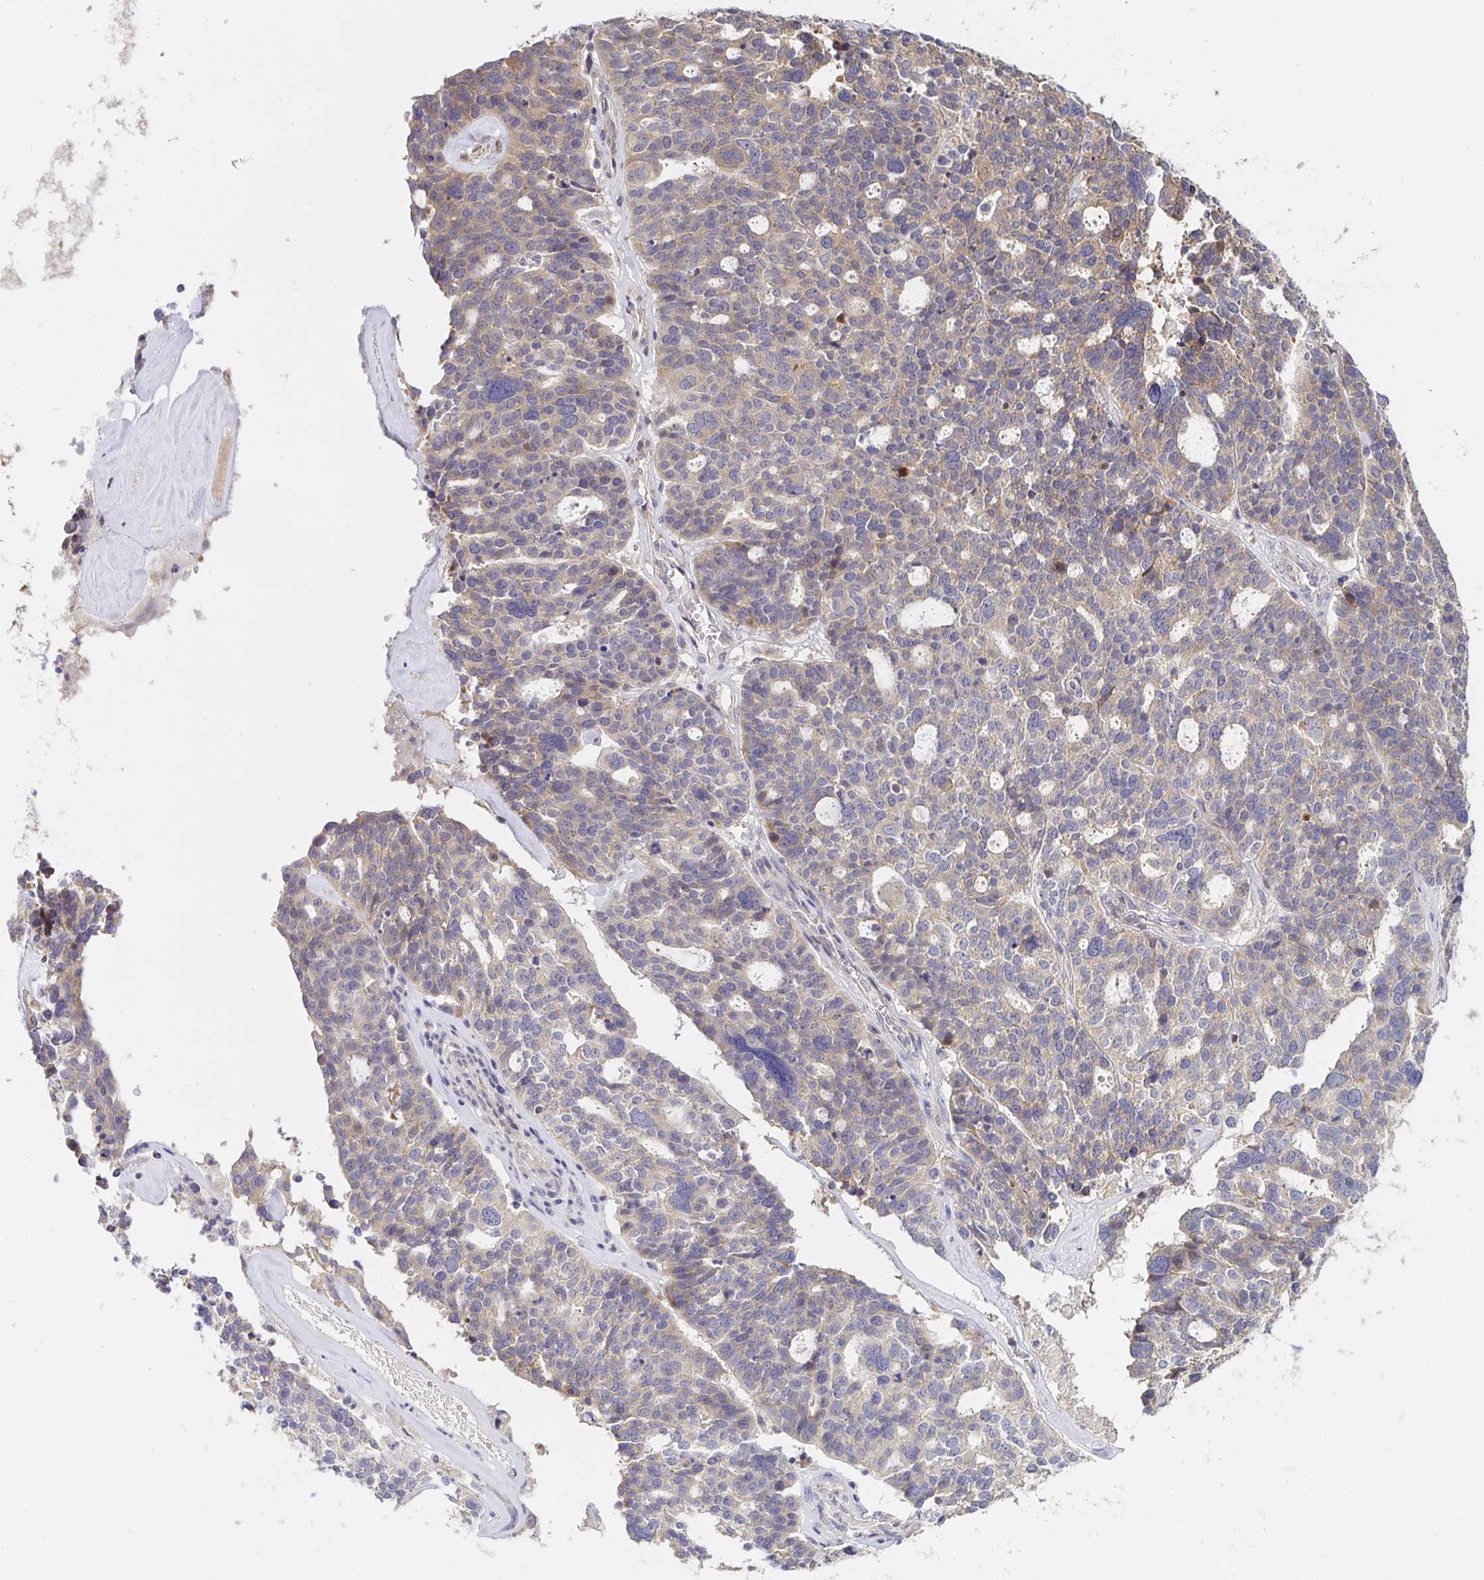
{"staining": {"intensity": "weak", "quantity": "25%-75%", "location": "cytoplasmic/membranous"}, "tissue": "ovarian cancer", "cell_type": "Tumor cells", "image_type": "cancer", "snomed": [{"axis": "morphology", "description": "Cystadenocarcinoma, serous, NOS"}, {"axis": "topography", "description": "Ovary"}], "caption": "IHC staining of ovarian cancer (serous cystadenocarcinoma), which displays low levels of weak cytoplasmic/membranous staining in about 25%-75% of tumor cells indicating weak cytoplasmic/membranous protein expression. The staining was performed using DAB (brown) for protein detection and nuclei were counterstained in hematoxylin (blue).", "gene": "ZDHHC11", "patient": {"sex": "female", "age": 59}}